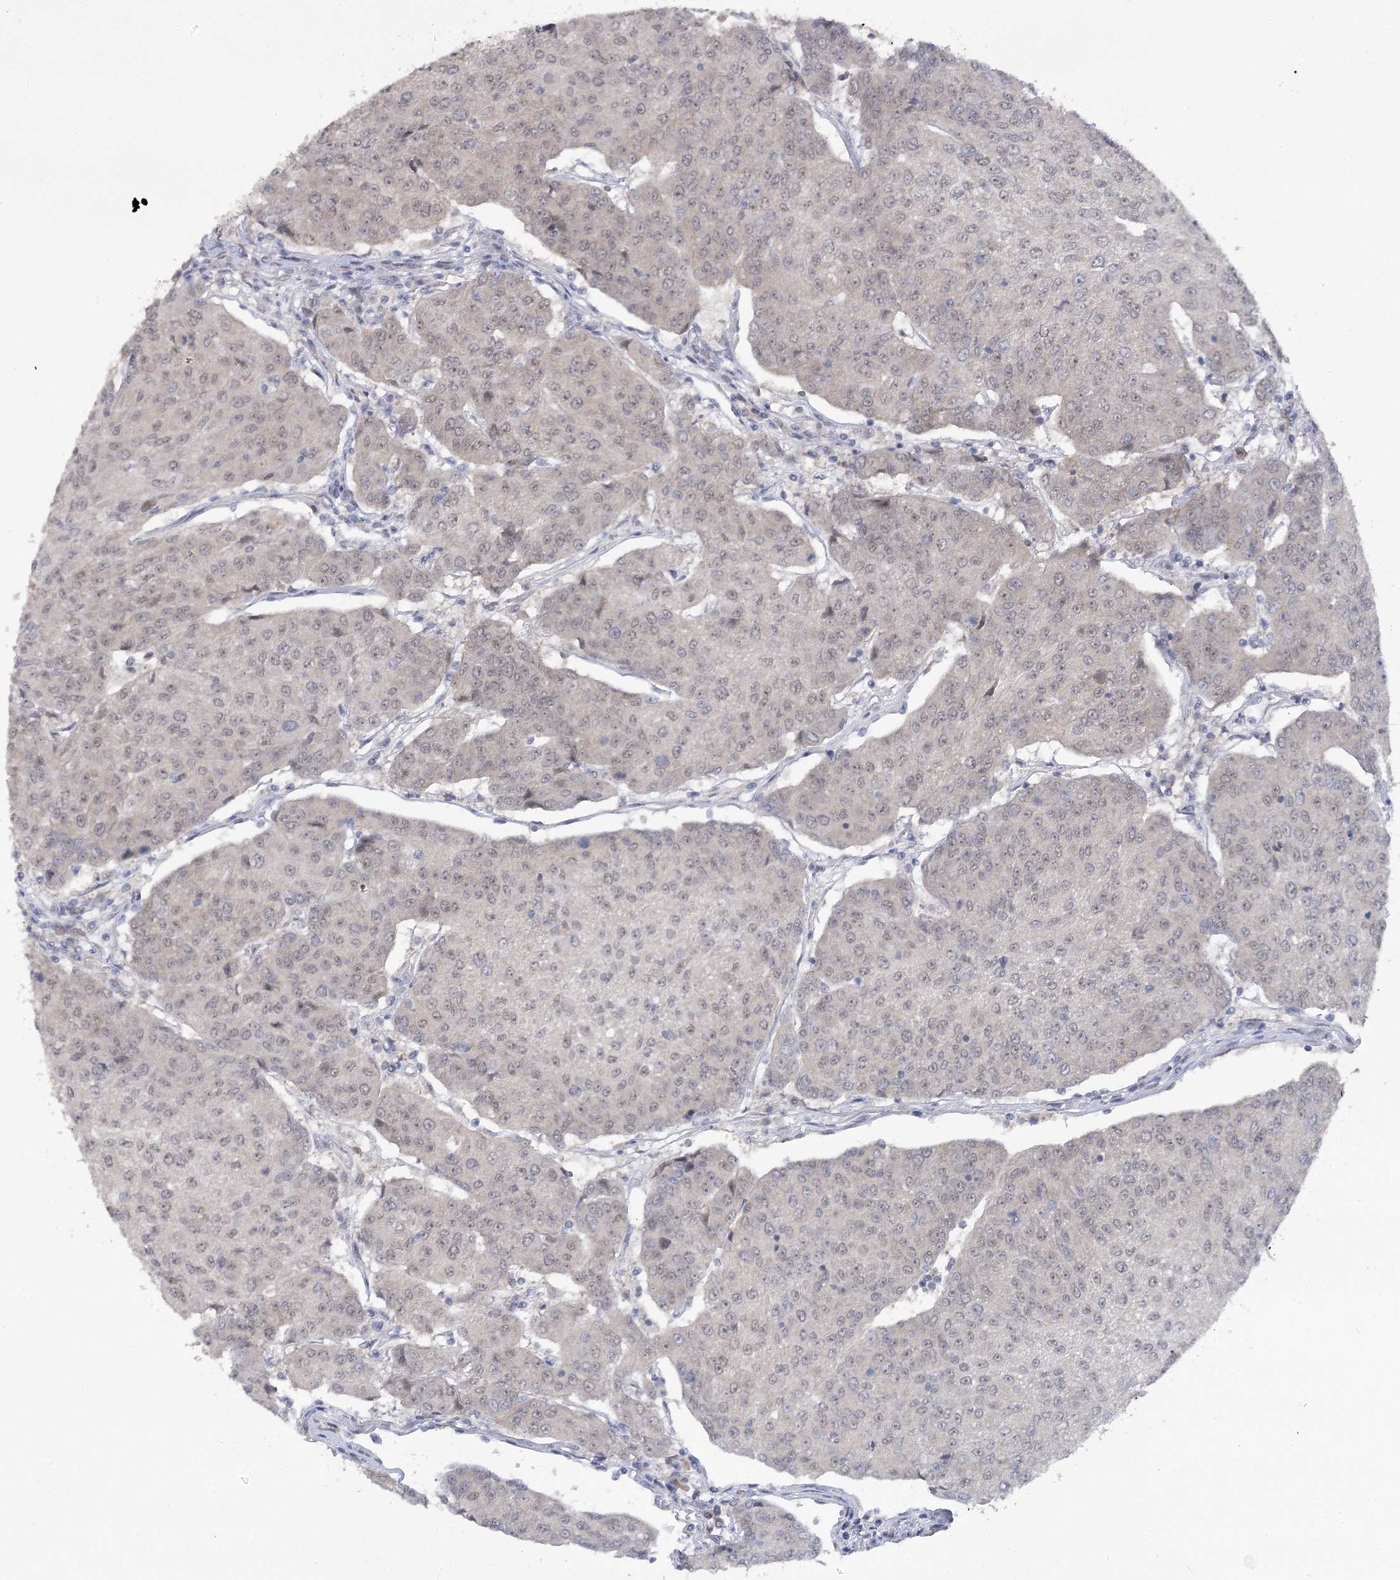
{"staining": {"intensity": "negative", "quantity": "none", "location": "none"}, "tissue": "urothelial cancer", "cell_type": "Tumor cells", "image_type": "cancer", "snomed": [{"axis": "morphology", "description": "Urothelial carcinoma, High grade"}, {"axis": "topography", "description": "Urinary bladder"}], "caption": "This is a micrograph of immunohistochemistry (IHC) staining of urothelial cancer, which shows no positivity in tumor cells.", "gene": "PHYHIPL", "patient": {"sex": "female", "age": 85}}